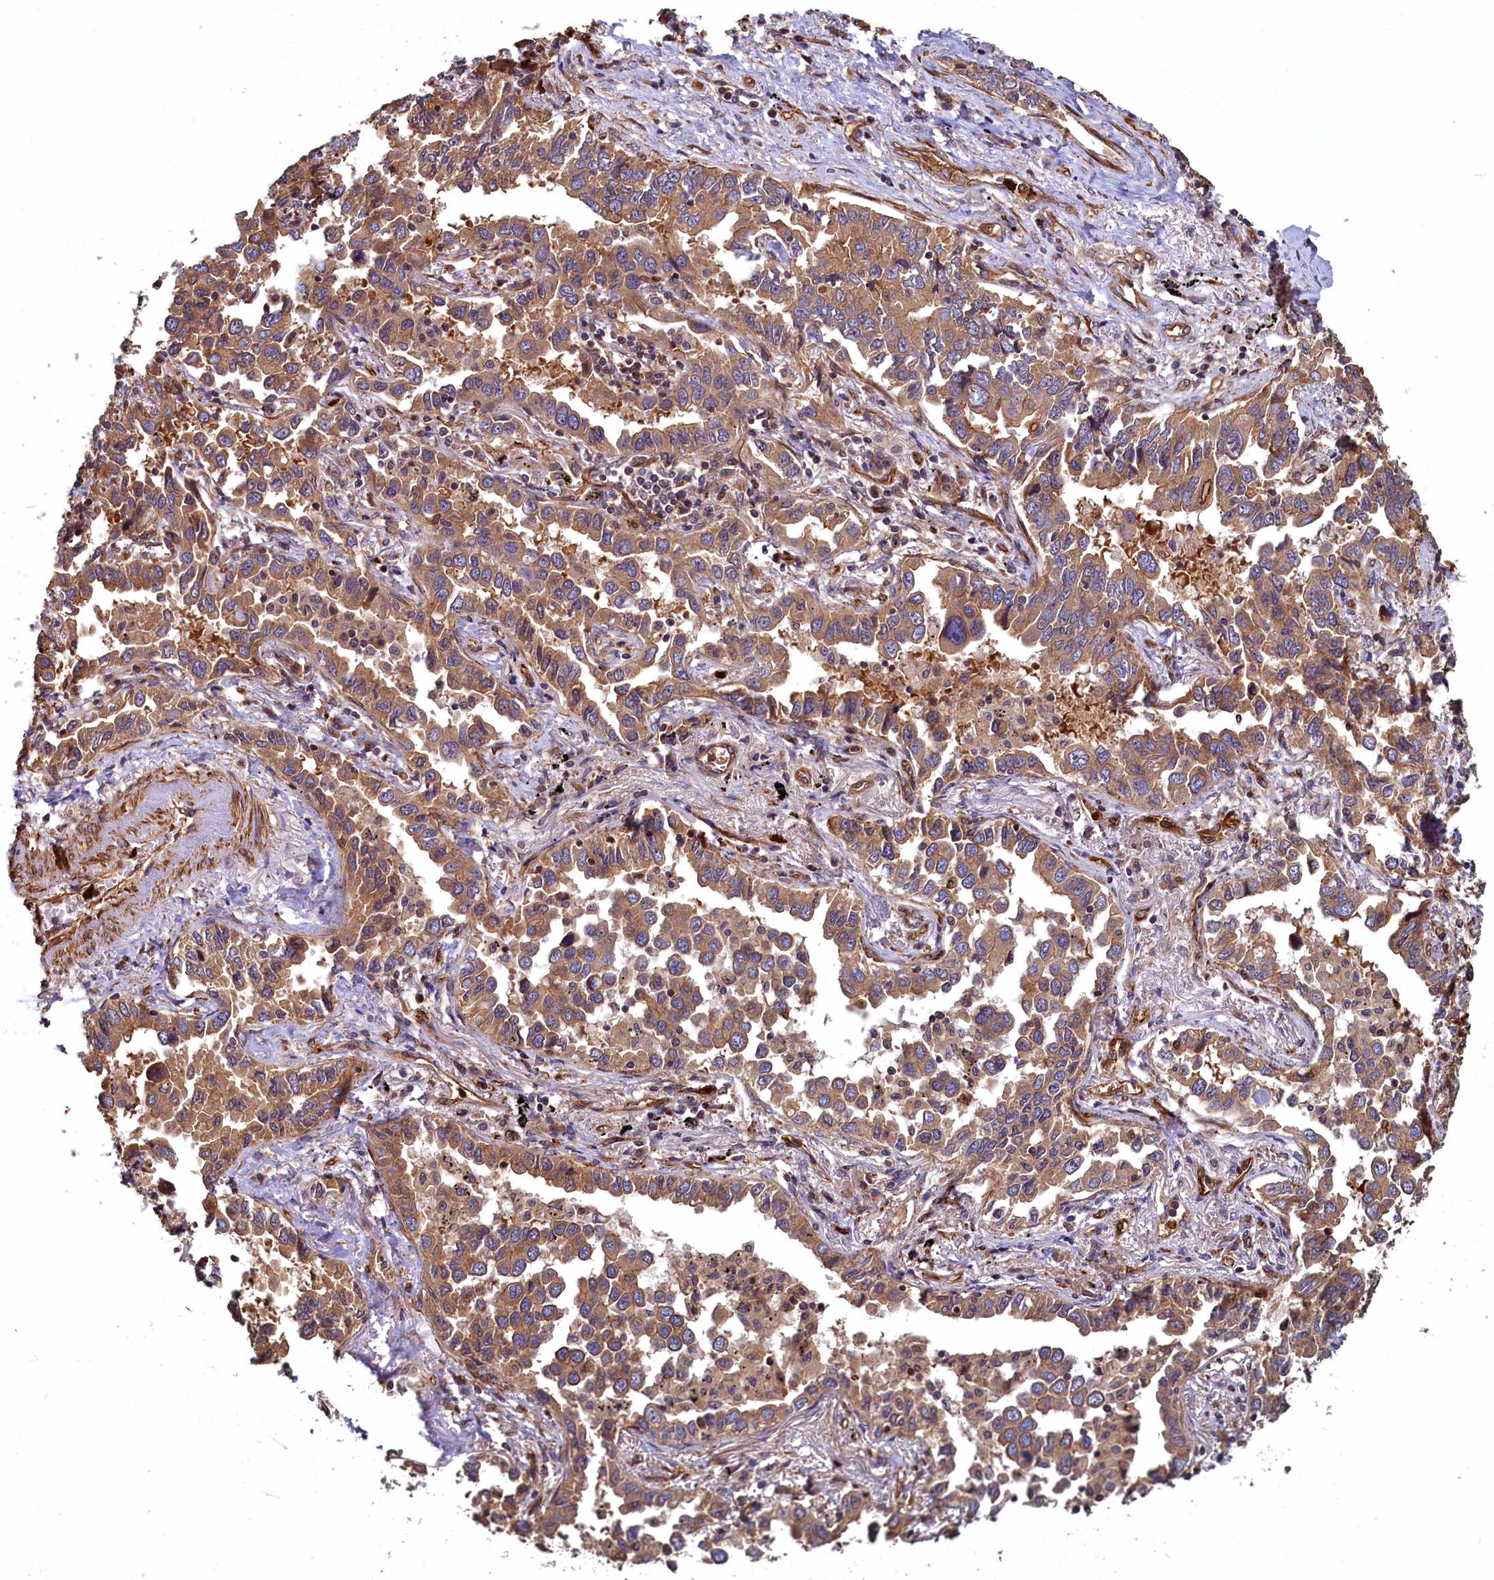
{"staining": {"intensity": "moderate", "quantity": ">75%", "location": "cytoplasmic/membranous"}, "tissue": "lung cancer", "cell_type": "Tumor cells", "image_type": "cancer", "snomed": [{"axis": "morphology", "description": "Adenocarcinoma, NOS"}, {"axis": "topography", "description": "Lung"}], "caption": "The histopathology image demonstrates a brown stain indicating the presence of a protein in the cytoplasmic/membranous of tumor cells in lung cancer. (brown staining indicates protein expression, while blue staining denotes nuclei).", "gene": "CCDC102B", "patient": {"sex": "male", "age": 67}}